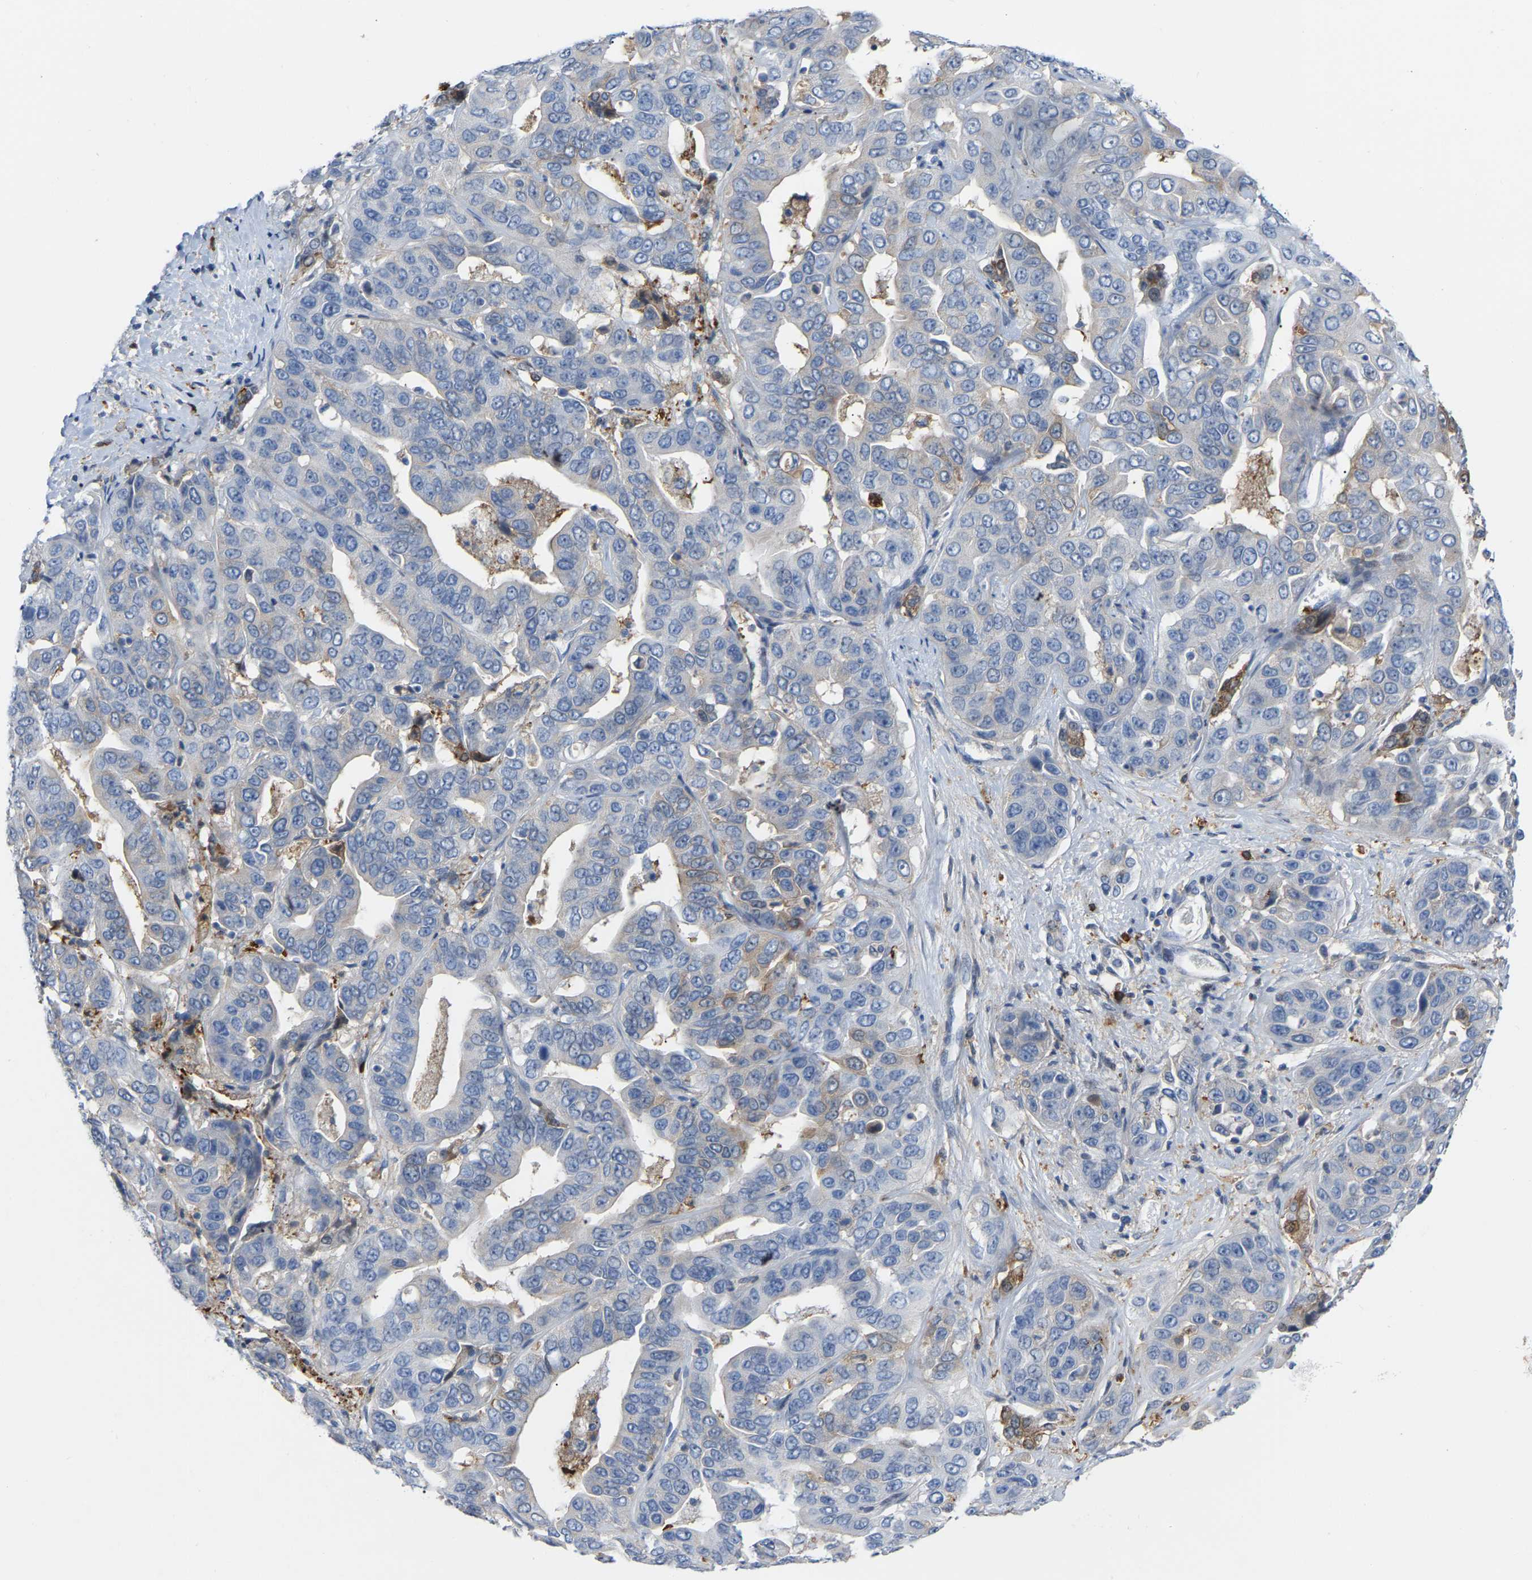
{"staining": {"intensity": "weak", "quantity": "<25%", "location": "cytoplasmic/membranous"}, "tissue": "liver cancer", "cell_type": "Tumor cells", "image_type": "cancer", "snomed": [{"axis": "morphology", "description": "Cholangiocarcinoma"}, {"axis": "topography", "description": "Liver"}], "caption": "An immunohistochemistry histopathology image of liver cholangiocarcinoma is shown. There is no staining in tumor cells of liver cholangiocarcinoma. The staining is performed using DAB (3,3'-diaminobenzidine) brown chromogen with nuclei counter-stained in using hematoxylin.", "gene": "ABTB2", "patient": {"sex": "female", "age": 52}}